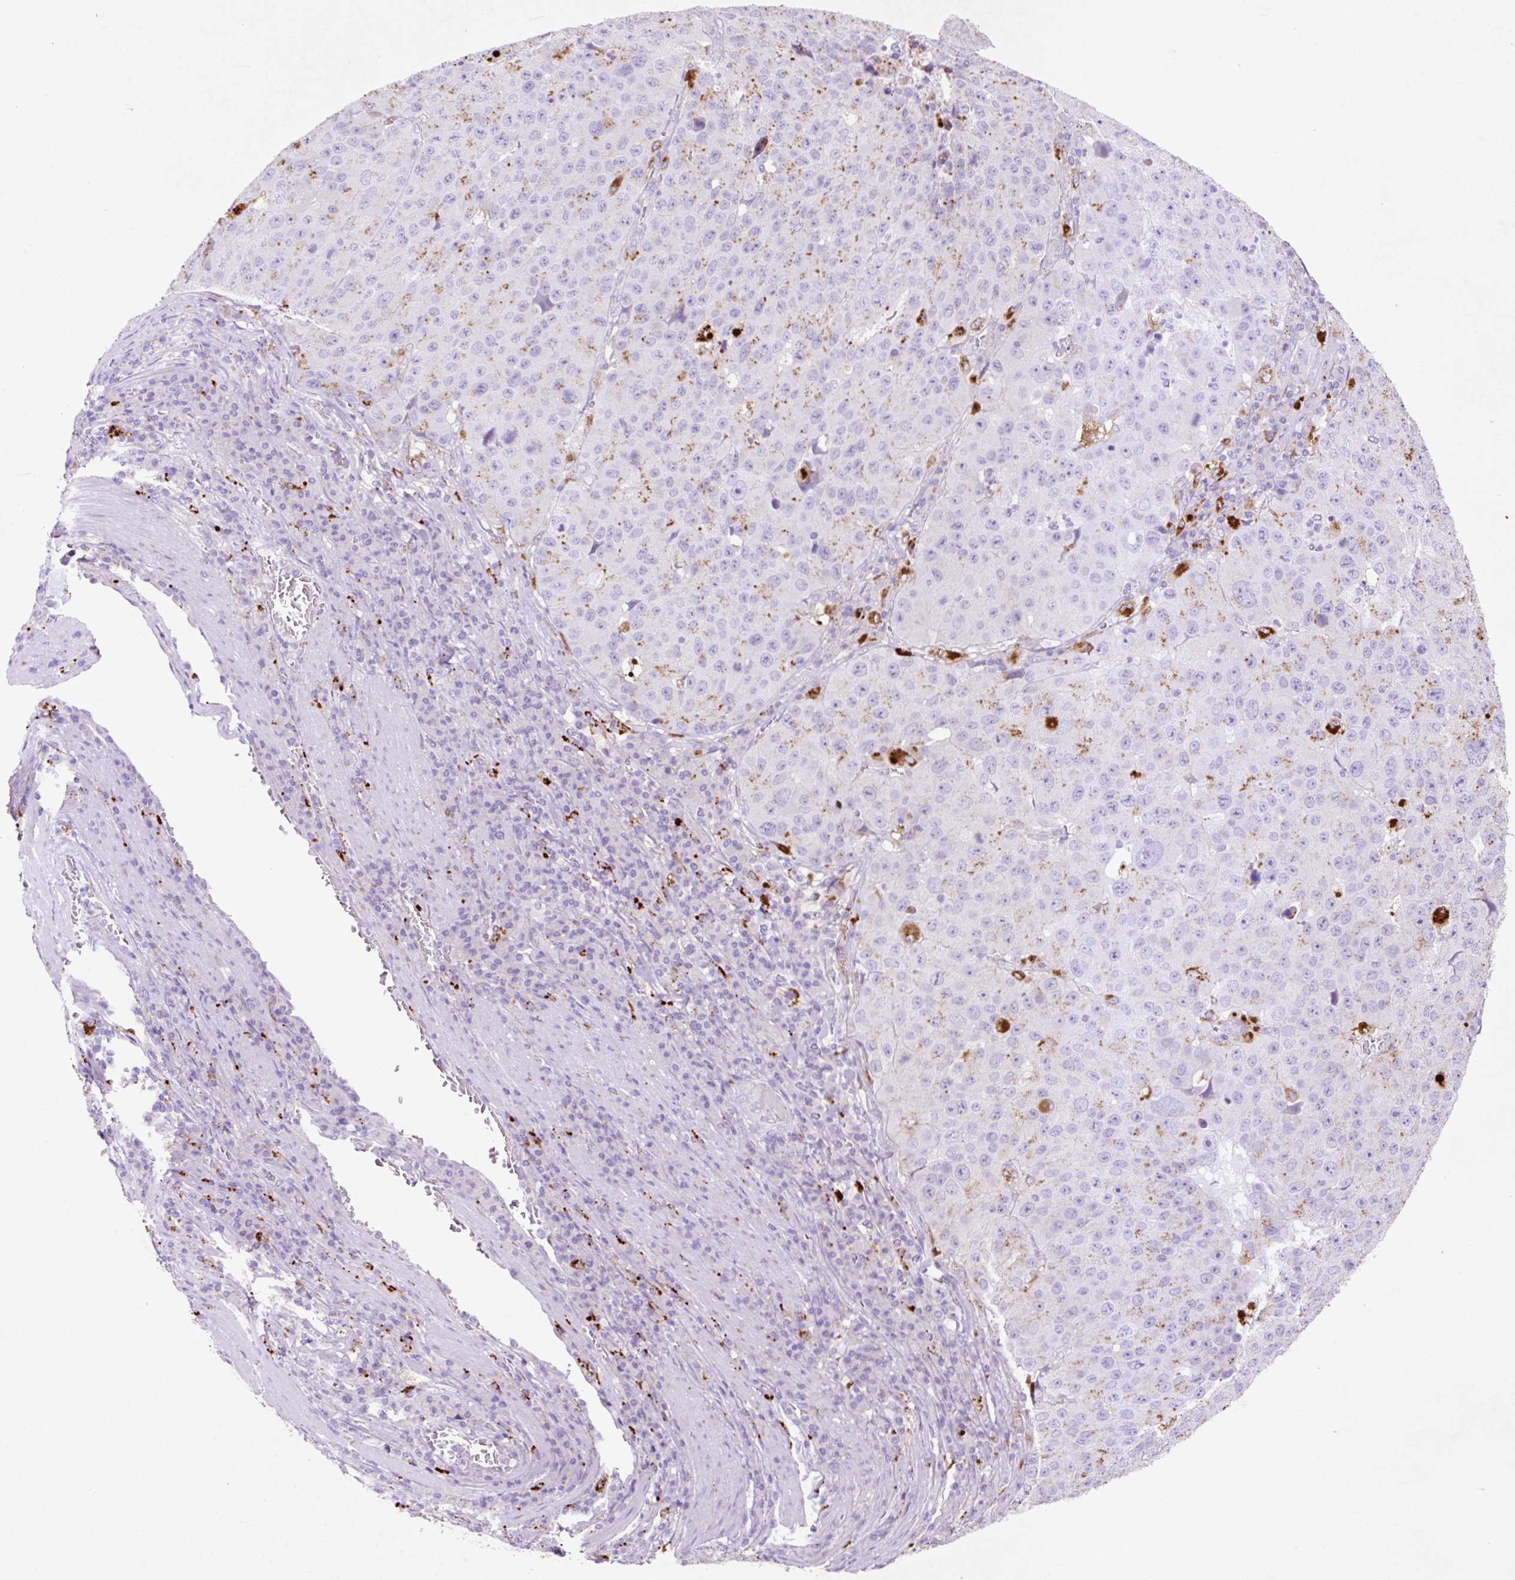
{"staining": {"intensity": "weak", "quantity": "<25%", "location": "cytoplasmic/membranous"}, "tissue": "stomach cancer", "cell_type": "Tumor cells", "image_type": "cancer", "snomed": [{"axis": "morphology", "description": "Adenocarcinoma, NOS"}, {"axis": "topography", "description": "Stomach"}], "caption": "This micrograph is of stomach cancer stained with immunohistochemistry to label a protein in brown with the nuclei are counter-stained blue. There is no staining in tumor cells.", "gene": "HEXA", "patient": {"sex": "male", "age": 71}}